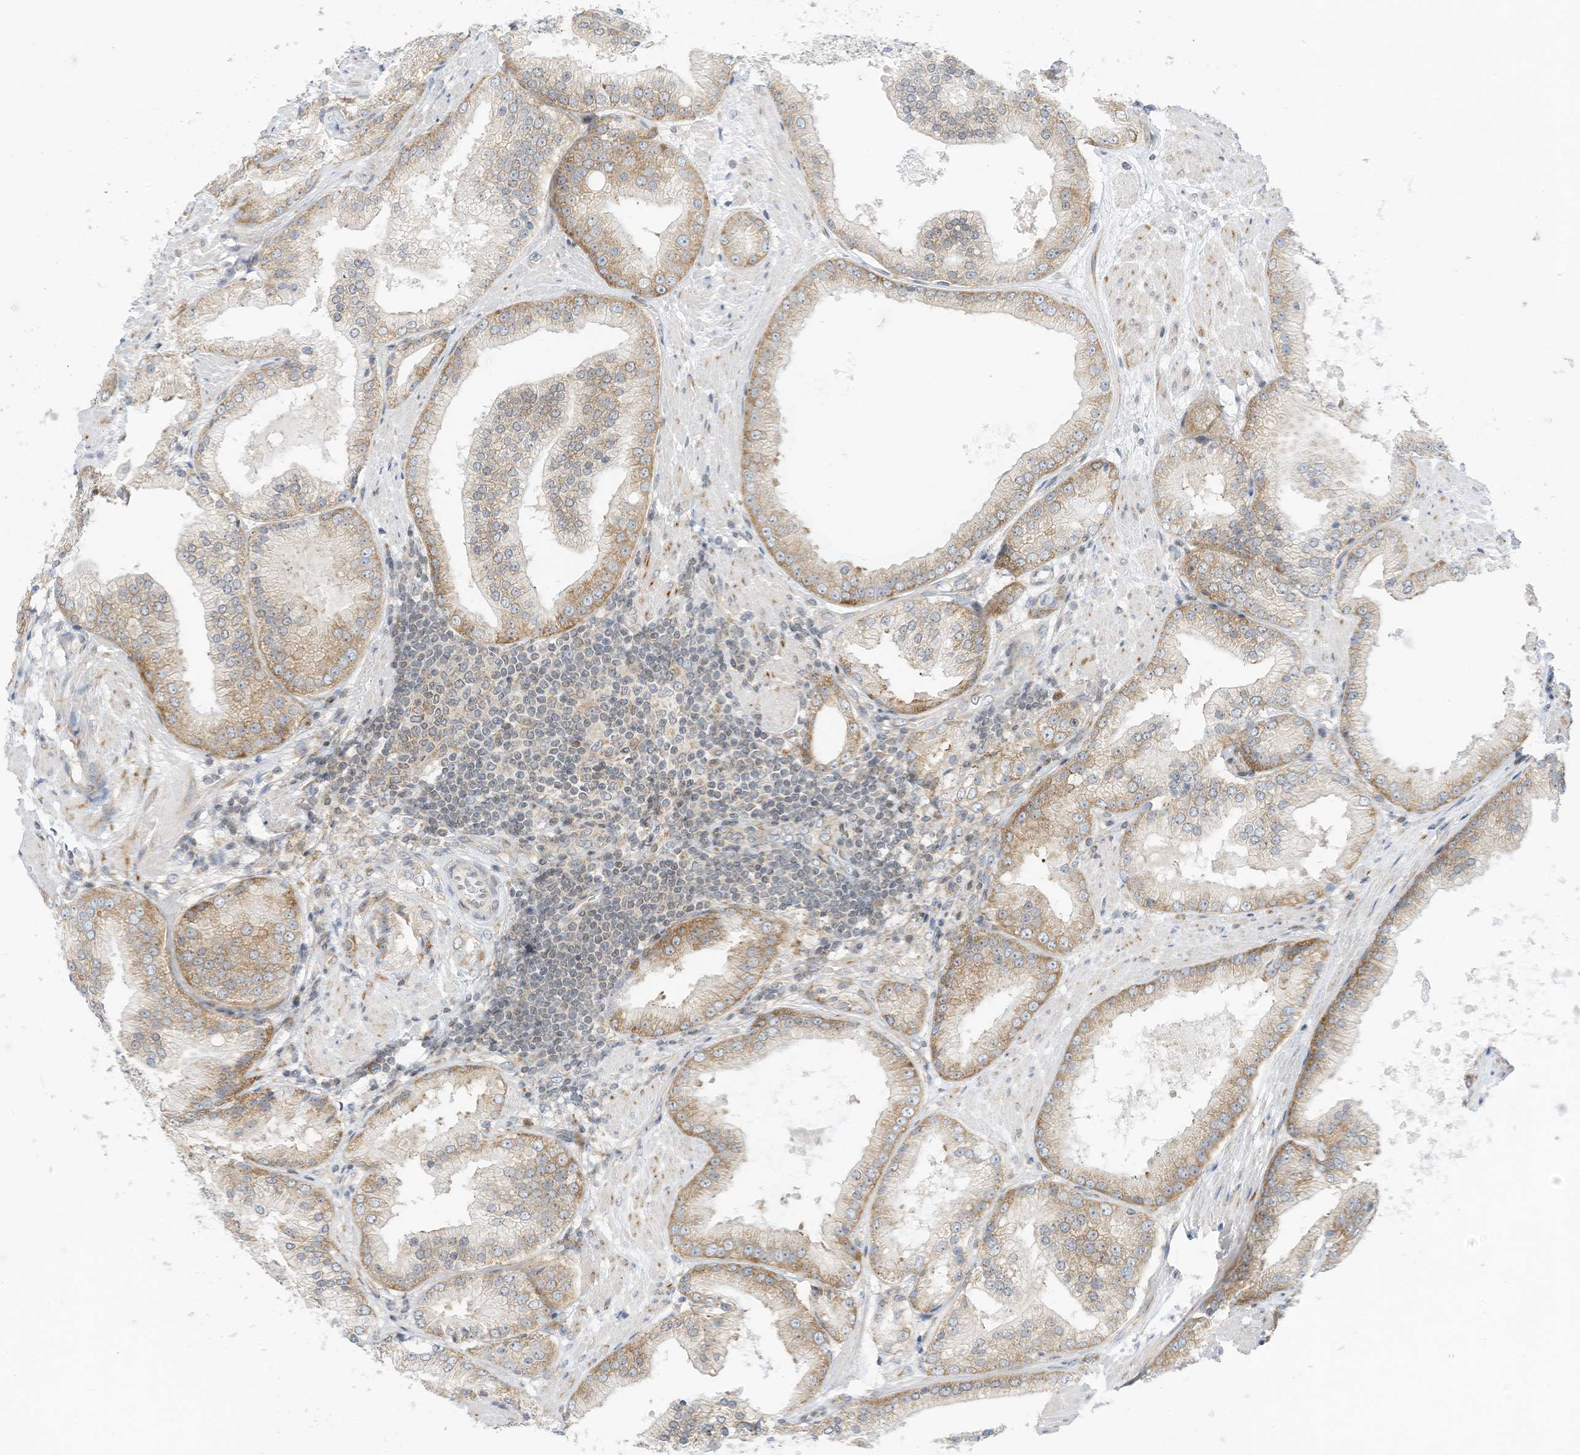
{"staining": {"intensity": "weak", "quantity": "25%-75%", "location": "cytoplasmic/membranous"}, "tissue": "prostate cancer", "cell_type": "Tumor cells", "image_type": "cancer", "snomed": [{"axis": "morphology", "description": "Adenocarcinoma, Low grade"}, {"axis": "topography", "description": "Prostate"}], "caption": "The image exhibits staining of prostate adenocarcinoma (low-grade), revealing weak cytoplasmic/membranous protein positivity (brown color) within tumor cells.", "gene": "EDF1", "patient": {"sex": "male", "age": 67}}